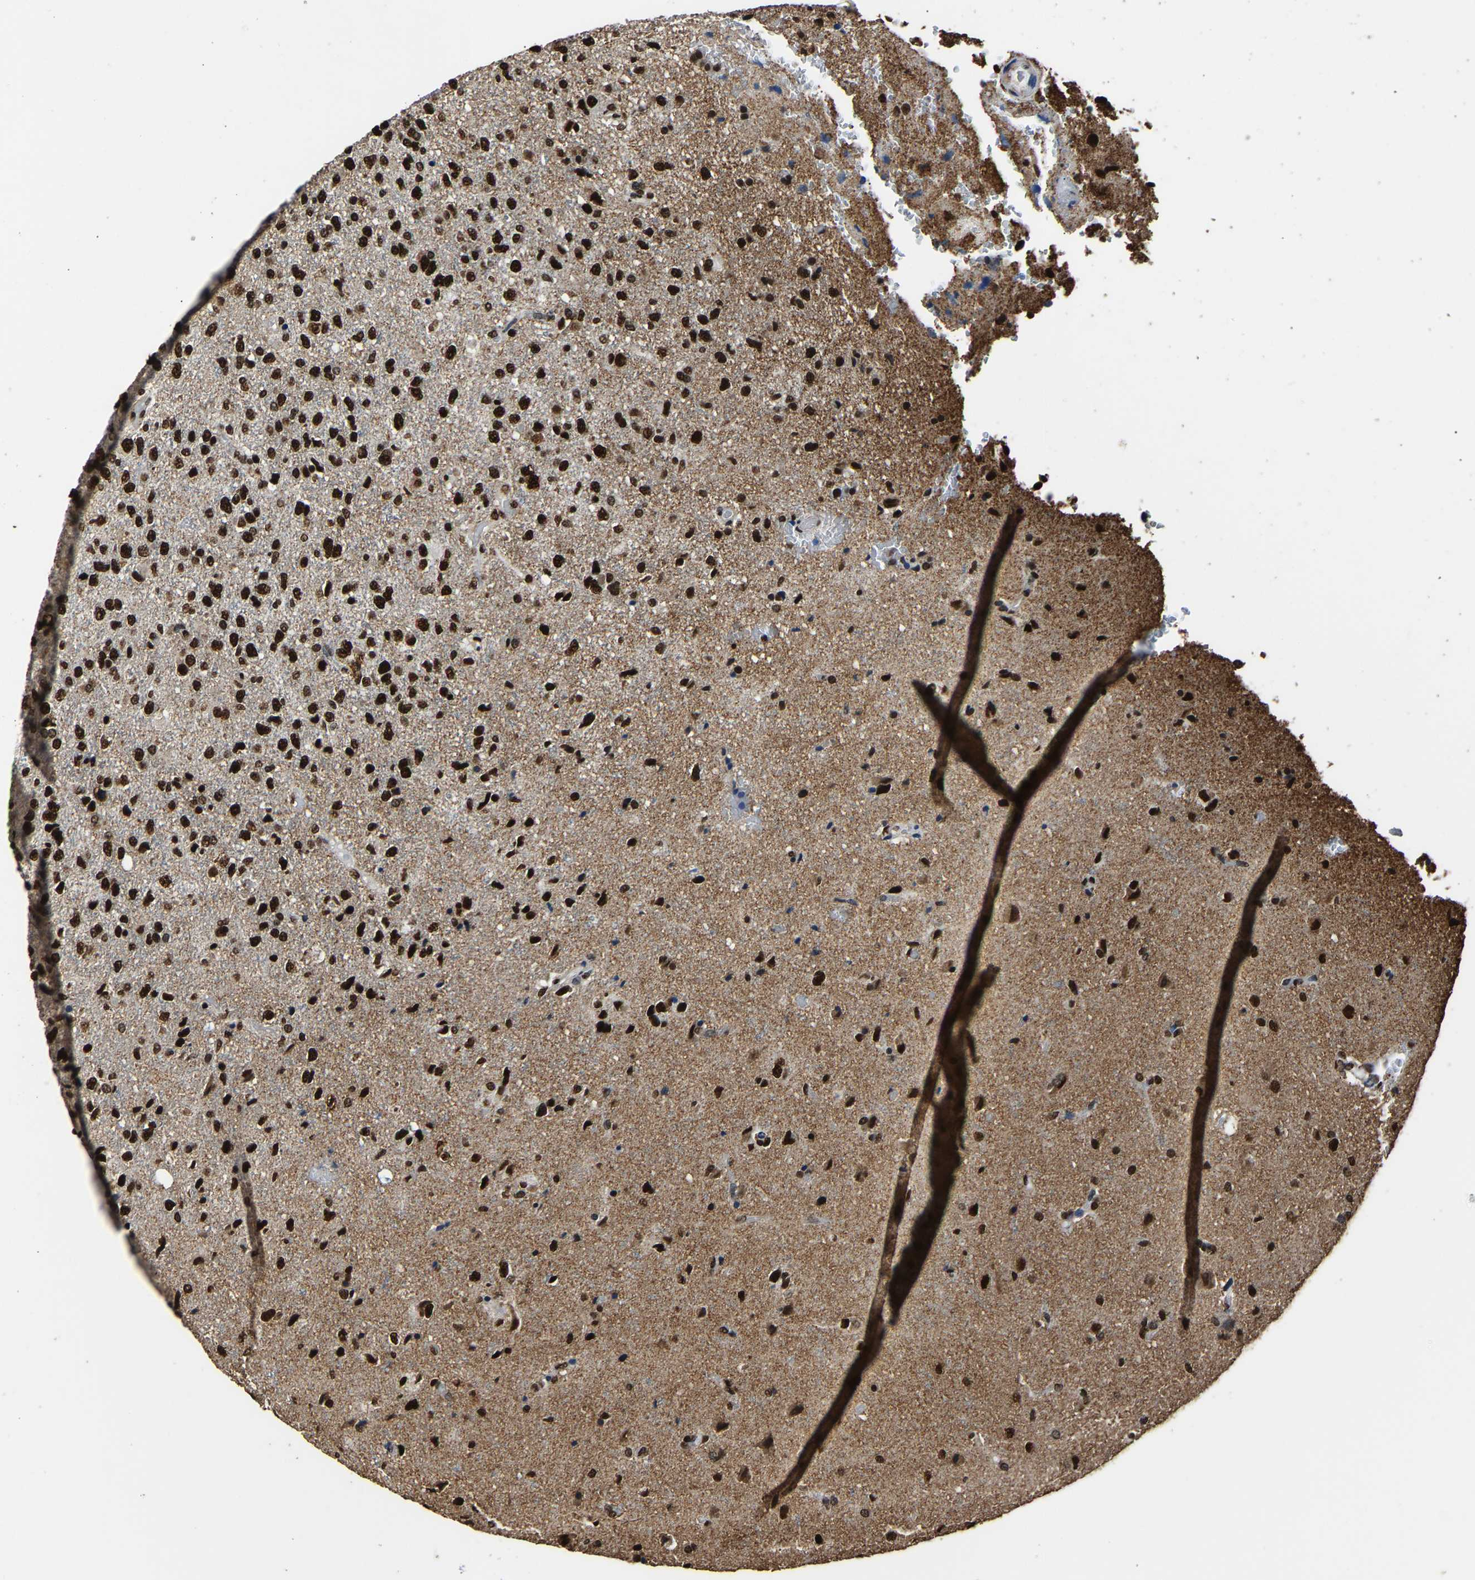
{"staining": {"intensity": "strong", "quantity": ">75%", "location": "nuclear"}, "tissue": "glioma", "cell_type": "Tumor cells", "image_type": "cancer", "snomed": [{"axis": "morphology", "description": "Glioma, malignant, High grade"}, {"axis": "topography", "description": "Brain"}], "caption": "Immunohistochemistry (IHC) of malignant high-grade glioma displays high levels of strong nuclear positivity in about >75% of tumor cells.", "gene": "SAFB", "patient": {"sex": "female", "age": 58}}